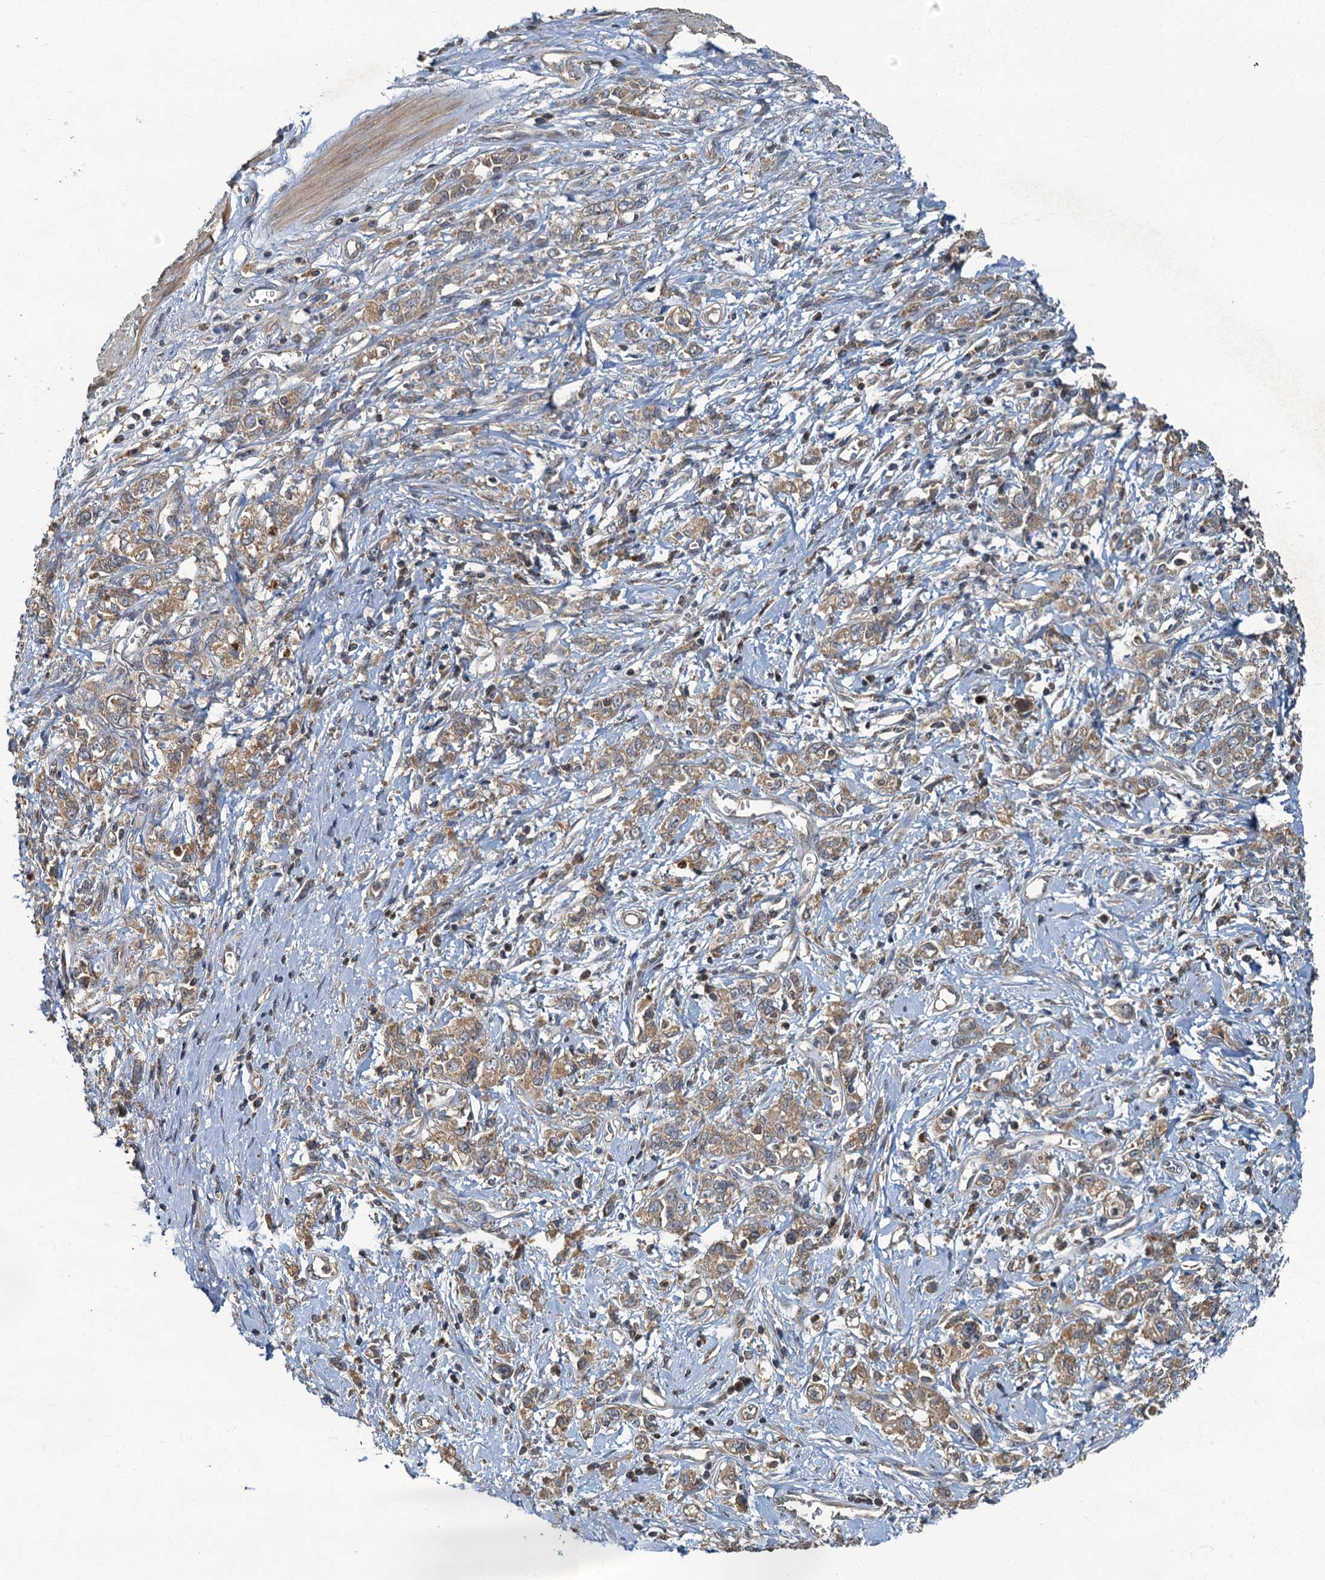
{"staining": {"intensity": "moderate", "quantity": ">75%", "location": "cytoplasmic/membranous"}, "tissue": "stomach cancer", "cell_type": "Tumor cells", "image_type": "cancer", "snomed": [{"axis": "morphology", "description": "Adenocarcinoma, NOS"}, {"axis": "topography", "description": "Stomach"}], "caption": "Brown immunohistochemical staining in human stomach adenocarcinoma demonstrates moderate cytoplasmic/membranous staining in approximately >75% of tumor cells.", "gene": "WDCP", "patient": {"sex": "female", "age": 76}}